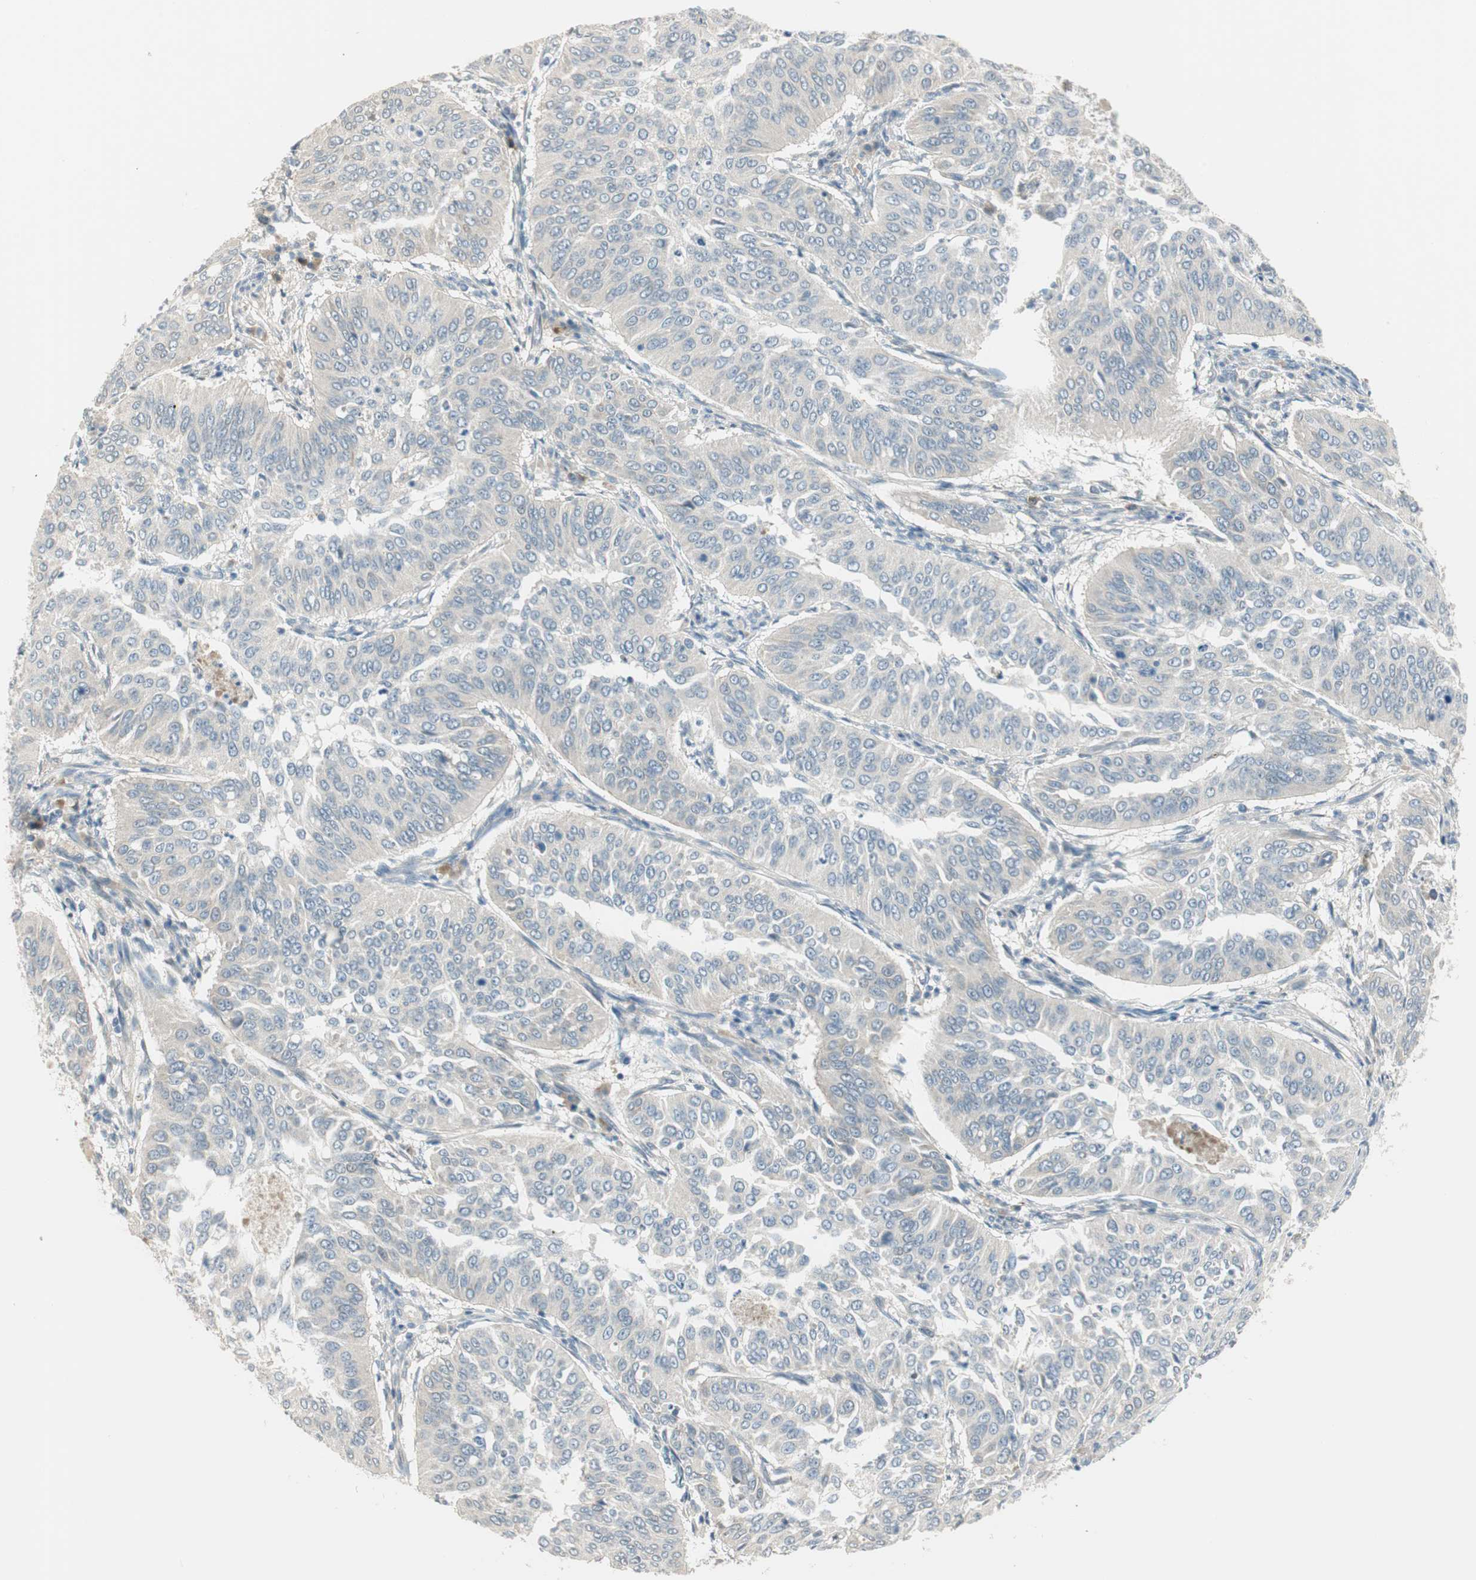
{"staining": {"intensity": "negative", "quantity": "none", "location": "none"}, "tissue": "cervical cancer", "cell_type": "Tumor cells", "image_type": "cancer", "snomed": [{"axis": "morphology", "description": "Normal tissue, NOS"}, {"axis": "morphology", "description": "Squamous cell carcinoma, NOS"}, {"axis": "topography", "description": "Cervix"}], "caption": "DAB (3,3'-diaminobenzidine) immunohistochemical staining of human cervical cancer (squamous cell carcinoma) demonstrates no significant staining in tumor cells.", "gene": "PCDHB15", "patient": {"sex": "female", "age": 39}}